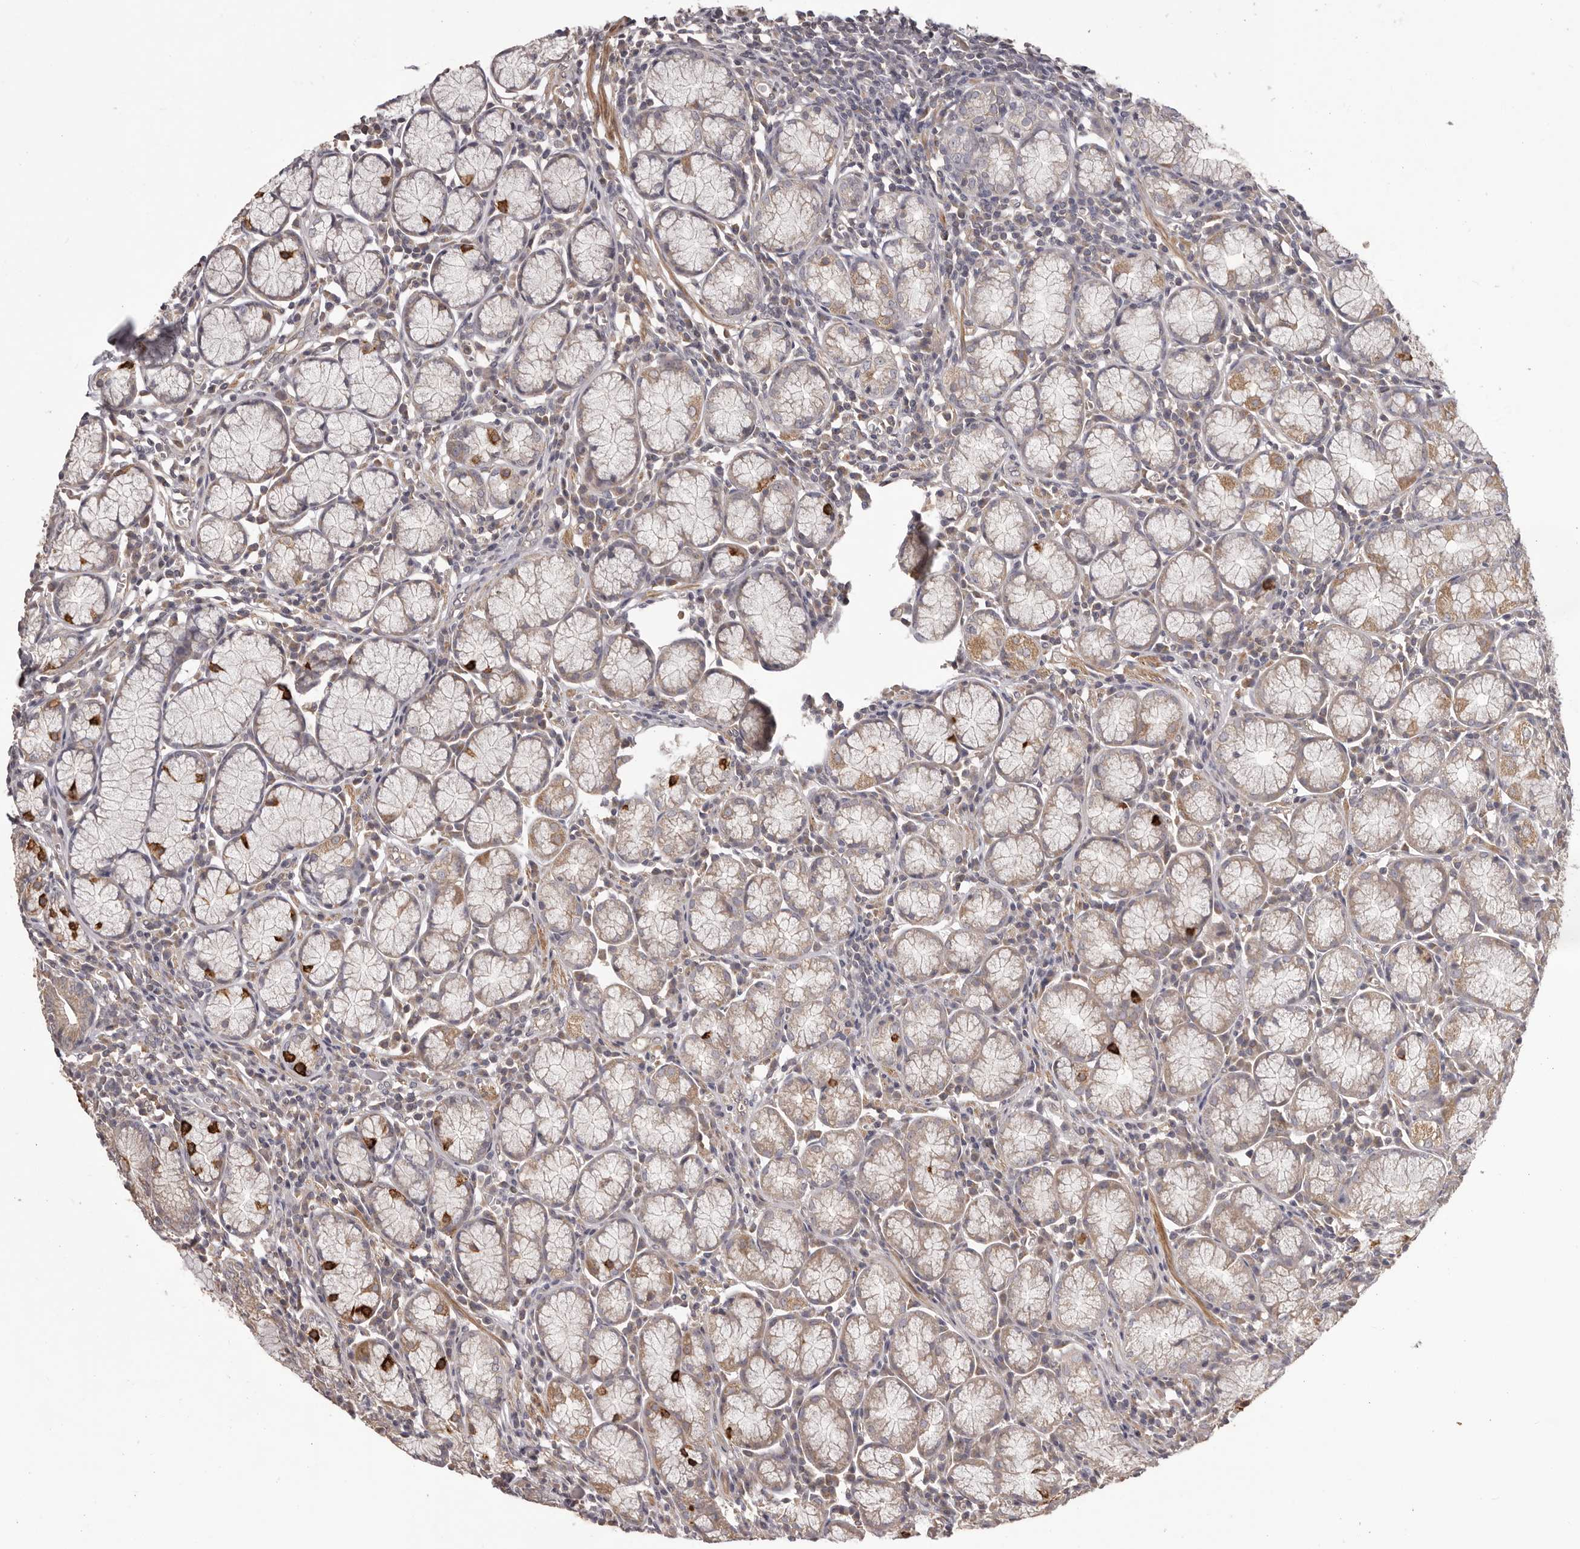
{"staining": {"intensity": "moderate", "quantity": "25%-75%", "location": "cytoplasmic/membranous"}, "tissue": "stomach", "cell_type": "Glandular cells", "image_type": "normal", "snomed": [{"axis": "morphology", "description": "Normal tissue, NOS"}, {"axis": "topography", "description": "Stomach"}], "caption": "Unremarkable stomach was stained to show a protein in brown. There is medium levels of moderate cytoplasmic/membranous staining in approximately 25%-75% of glandular cells. Immunohistochemistry stains the protein of interest in brown and the nuclei are stained blue.", "gene": "HRH1", "patient": {"sex": "male", "age": 55}}